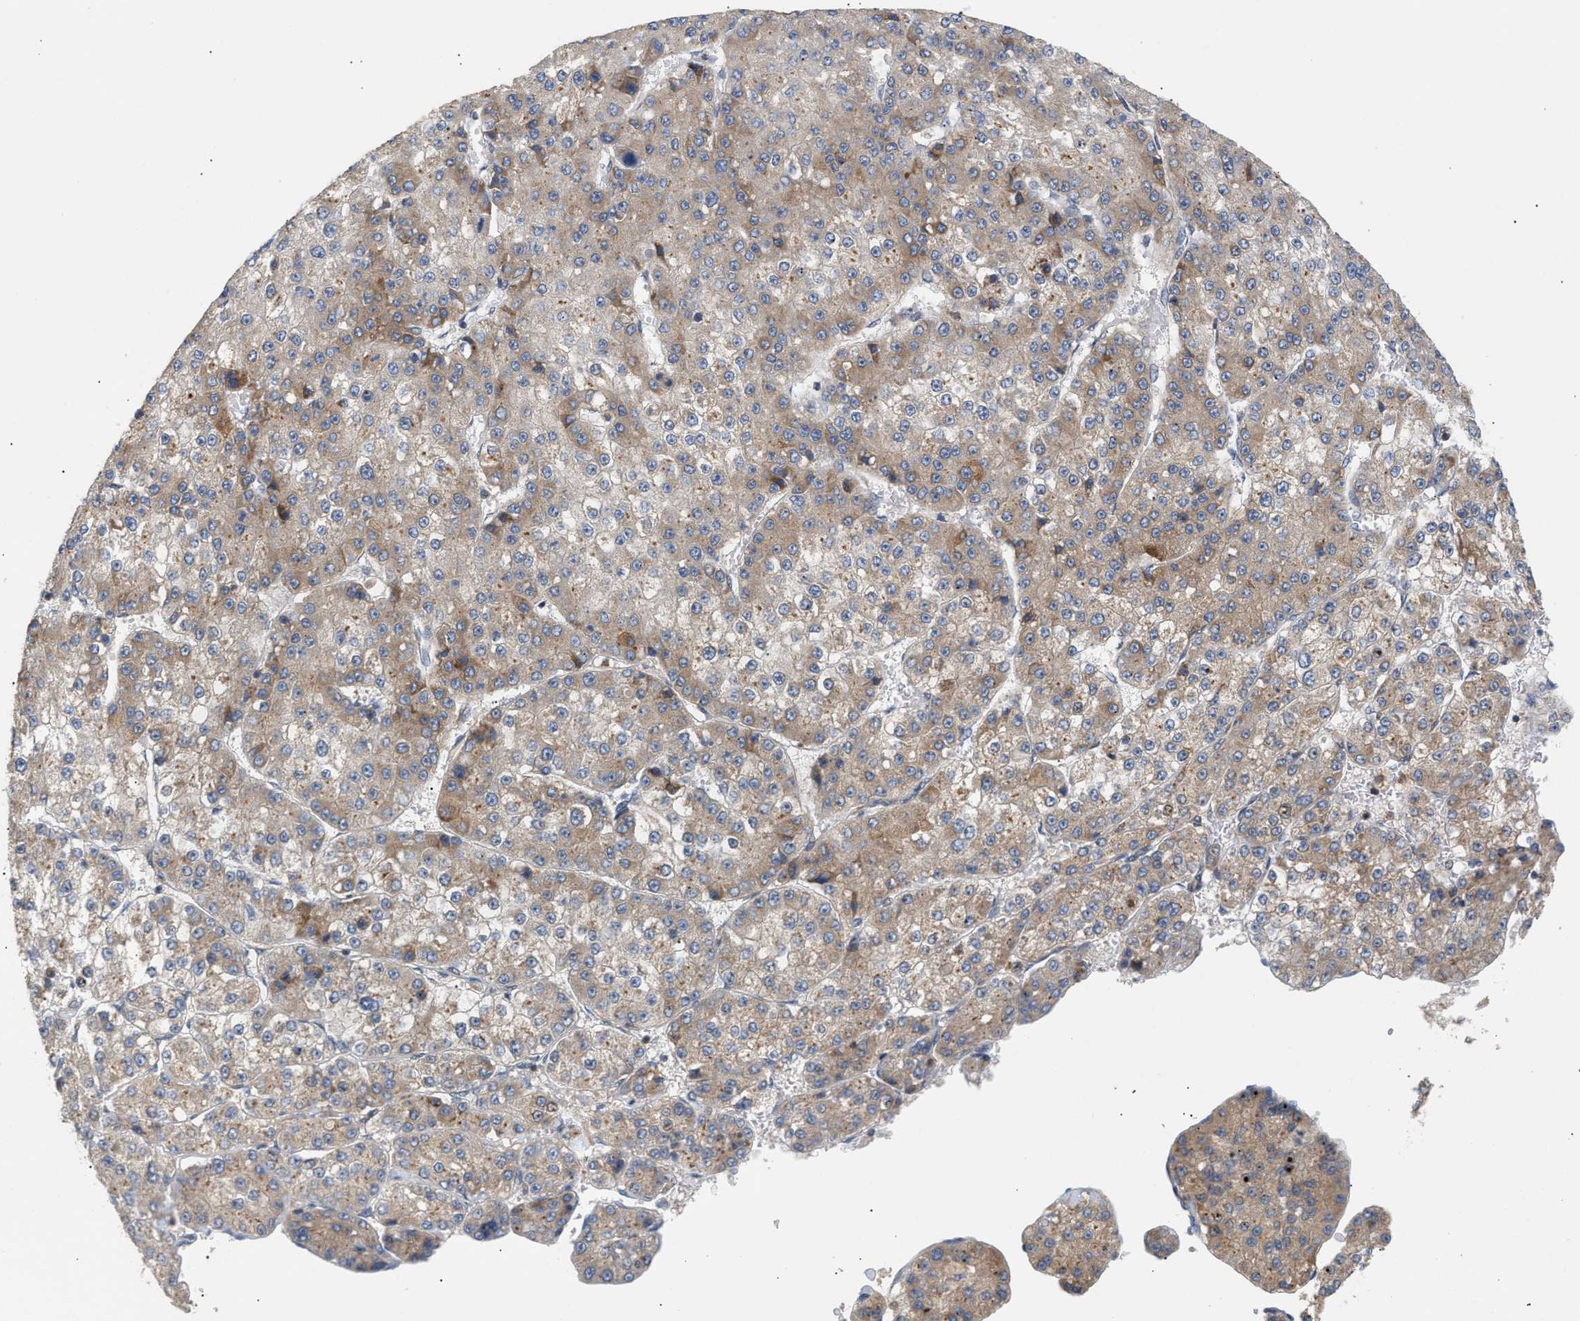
{"staining": {"intensity": "weak", "quantity": ">75%", "location": "cytoplasmic/membranous"}, "tissue": "liver cancer", "cell_type": "Tumor cells", "image_type": "cancer", "snomed": [{"axis": "morphology", "description": "Carcinoma, Hepatocellular, NOS"}, {"axis": "topography", "description": "Liver"}], "caption": "Immunohistochemical staining of liver hepatocellular carcinoma shows low levels of weak cytoplasmic/membranous protein staining in approximately >75% of tumor cells.", "gene": "DBNL", "patient": {"sex": "female", "age": 73}}